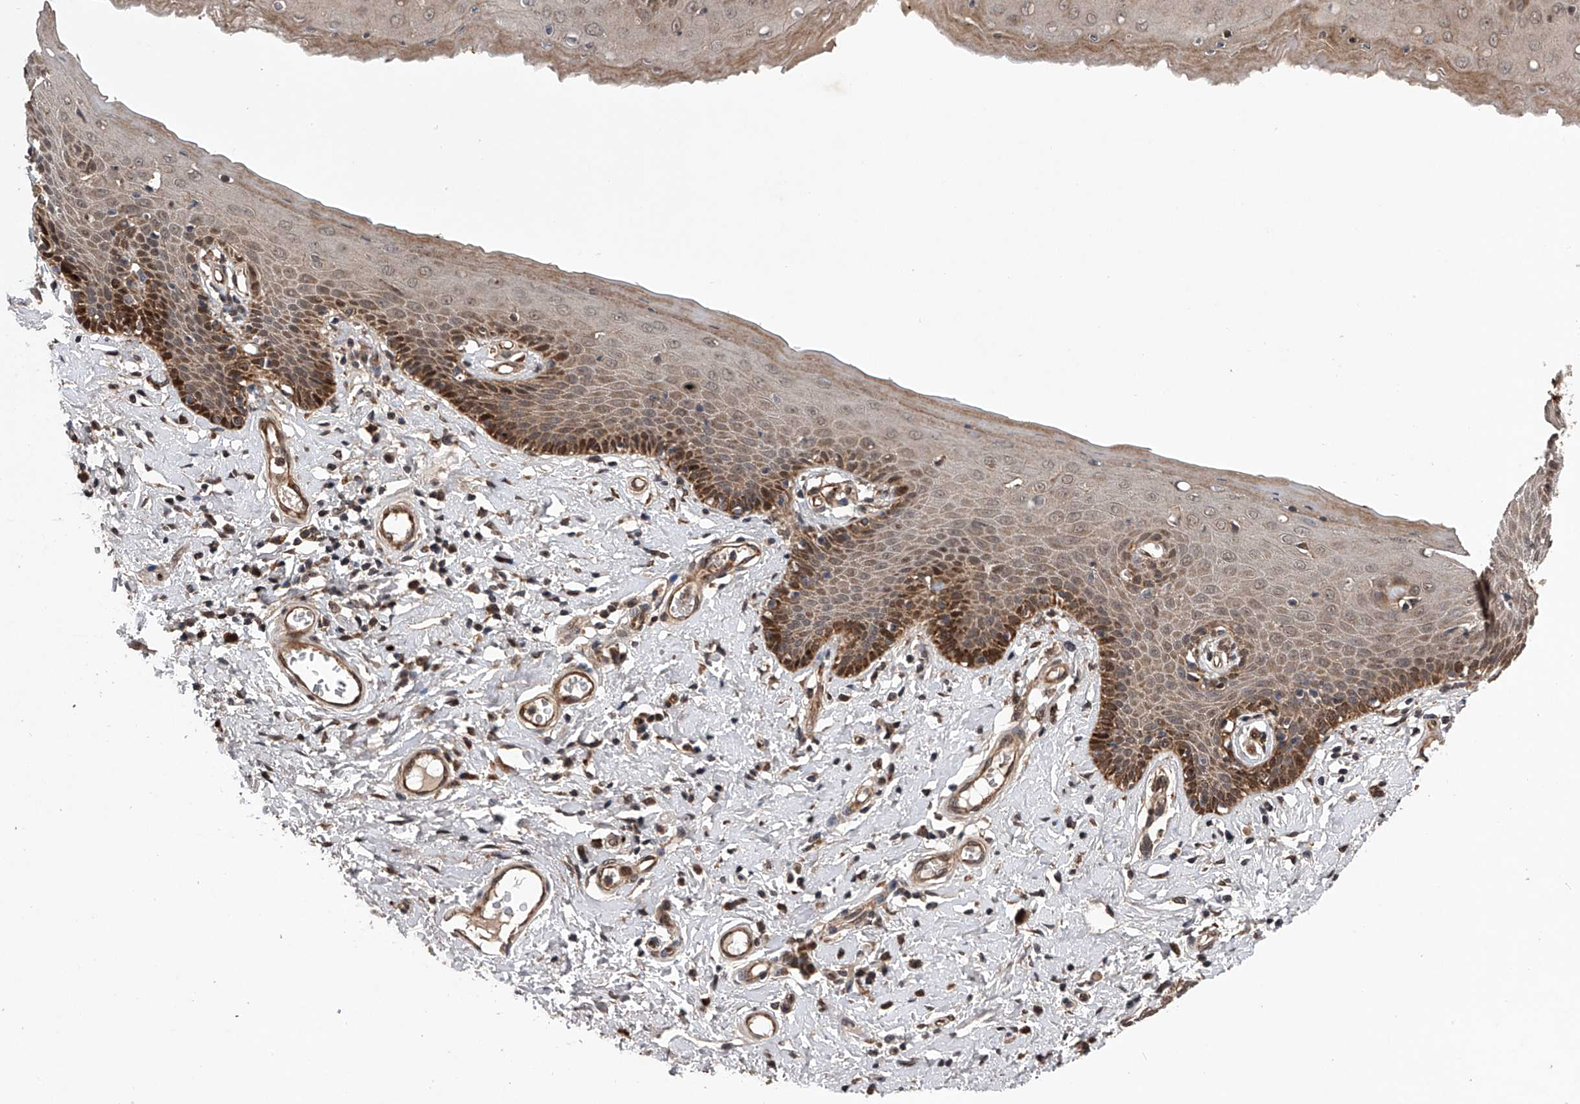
{"staining": {"intensity": "moderate", "quantity": ">75%", "location": "cytoplasmic/membranous,nuclear"}, "tissue": "skin", "cell_type": "Epidermal cells", "image_type": "normal", "snomed": [{"axis": "morphology", "description": "Normal tissue, NOS"}, {"axis": "topography", "description": "Vulva"}], "caption": "The immunohistochemical stain shows moderate cytoplasmic/membranous,nuclear expression in epidermal cells of benign skin.", "gene": "MAP3K11", "patient": {"sex": "female", "age": 66}}